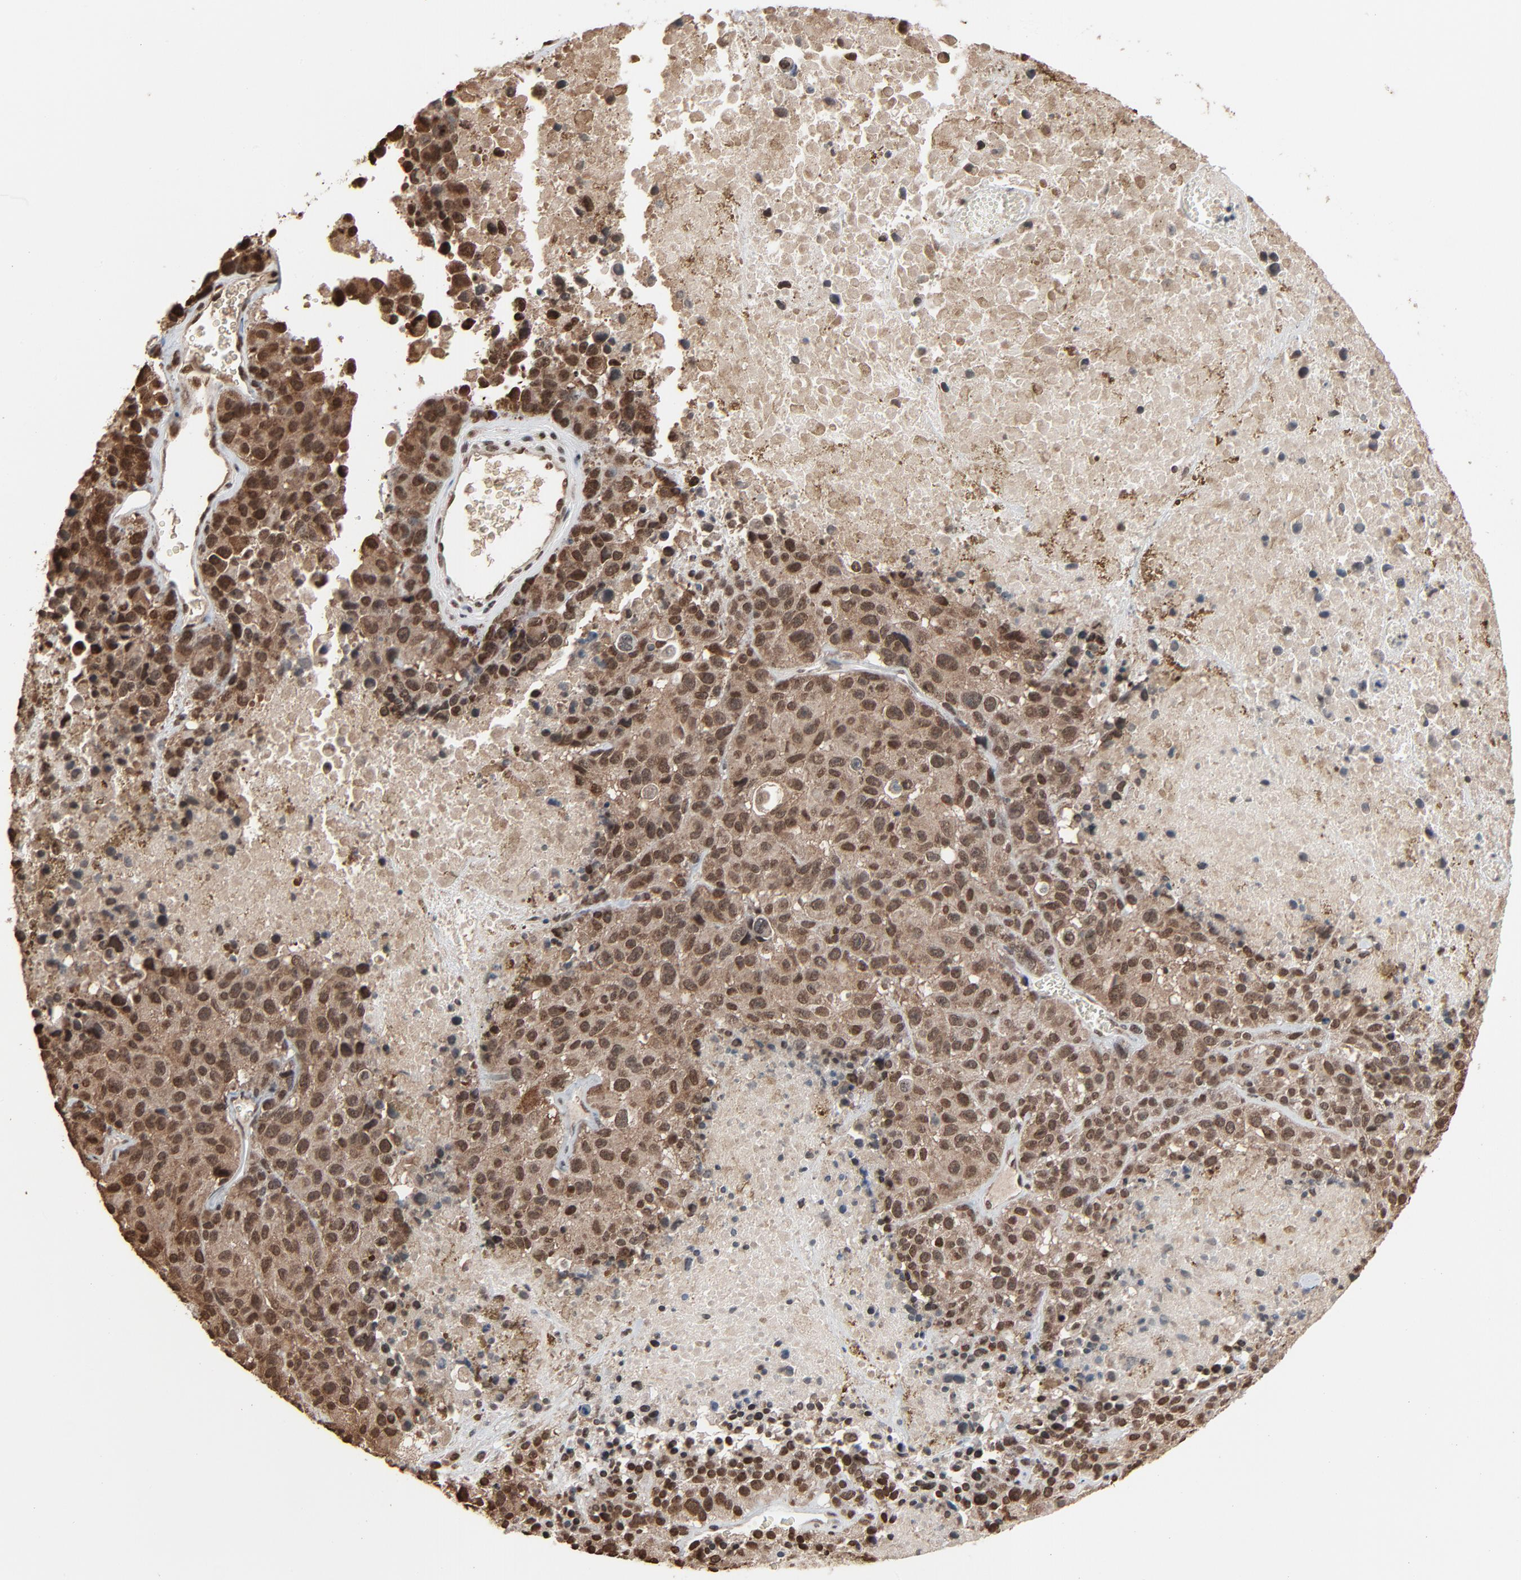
{"staining": {"intensity": "strong", "quantity": ">75%", "location": "cytoplasmic/membranous,nuclear"}, "tissue": "melanoma", "cell_type": "Tumor cells", "image_type": "cancer", "snomed": [{"axis": "morphology", "description": "Malignant melanoma, Metastatic site"}, {"axis": "topography", "description": "Cerebral cortex"}], "caption": "Immunohistochemistry (IHC) (DAB (3,3'-diaminobenzidine)) staining of human malignant melanoma (metastatic site) demonstrates strong cytoplasmic/membranous and nuclear protein positivity in about >75% of tumor cells.", "gene": "RPS6KA3", "patient": {"sex": "female", "age": 52}}